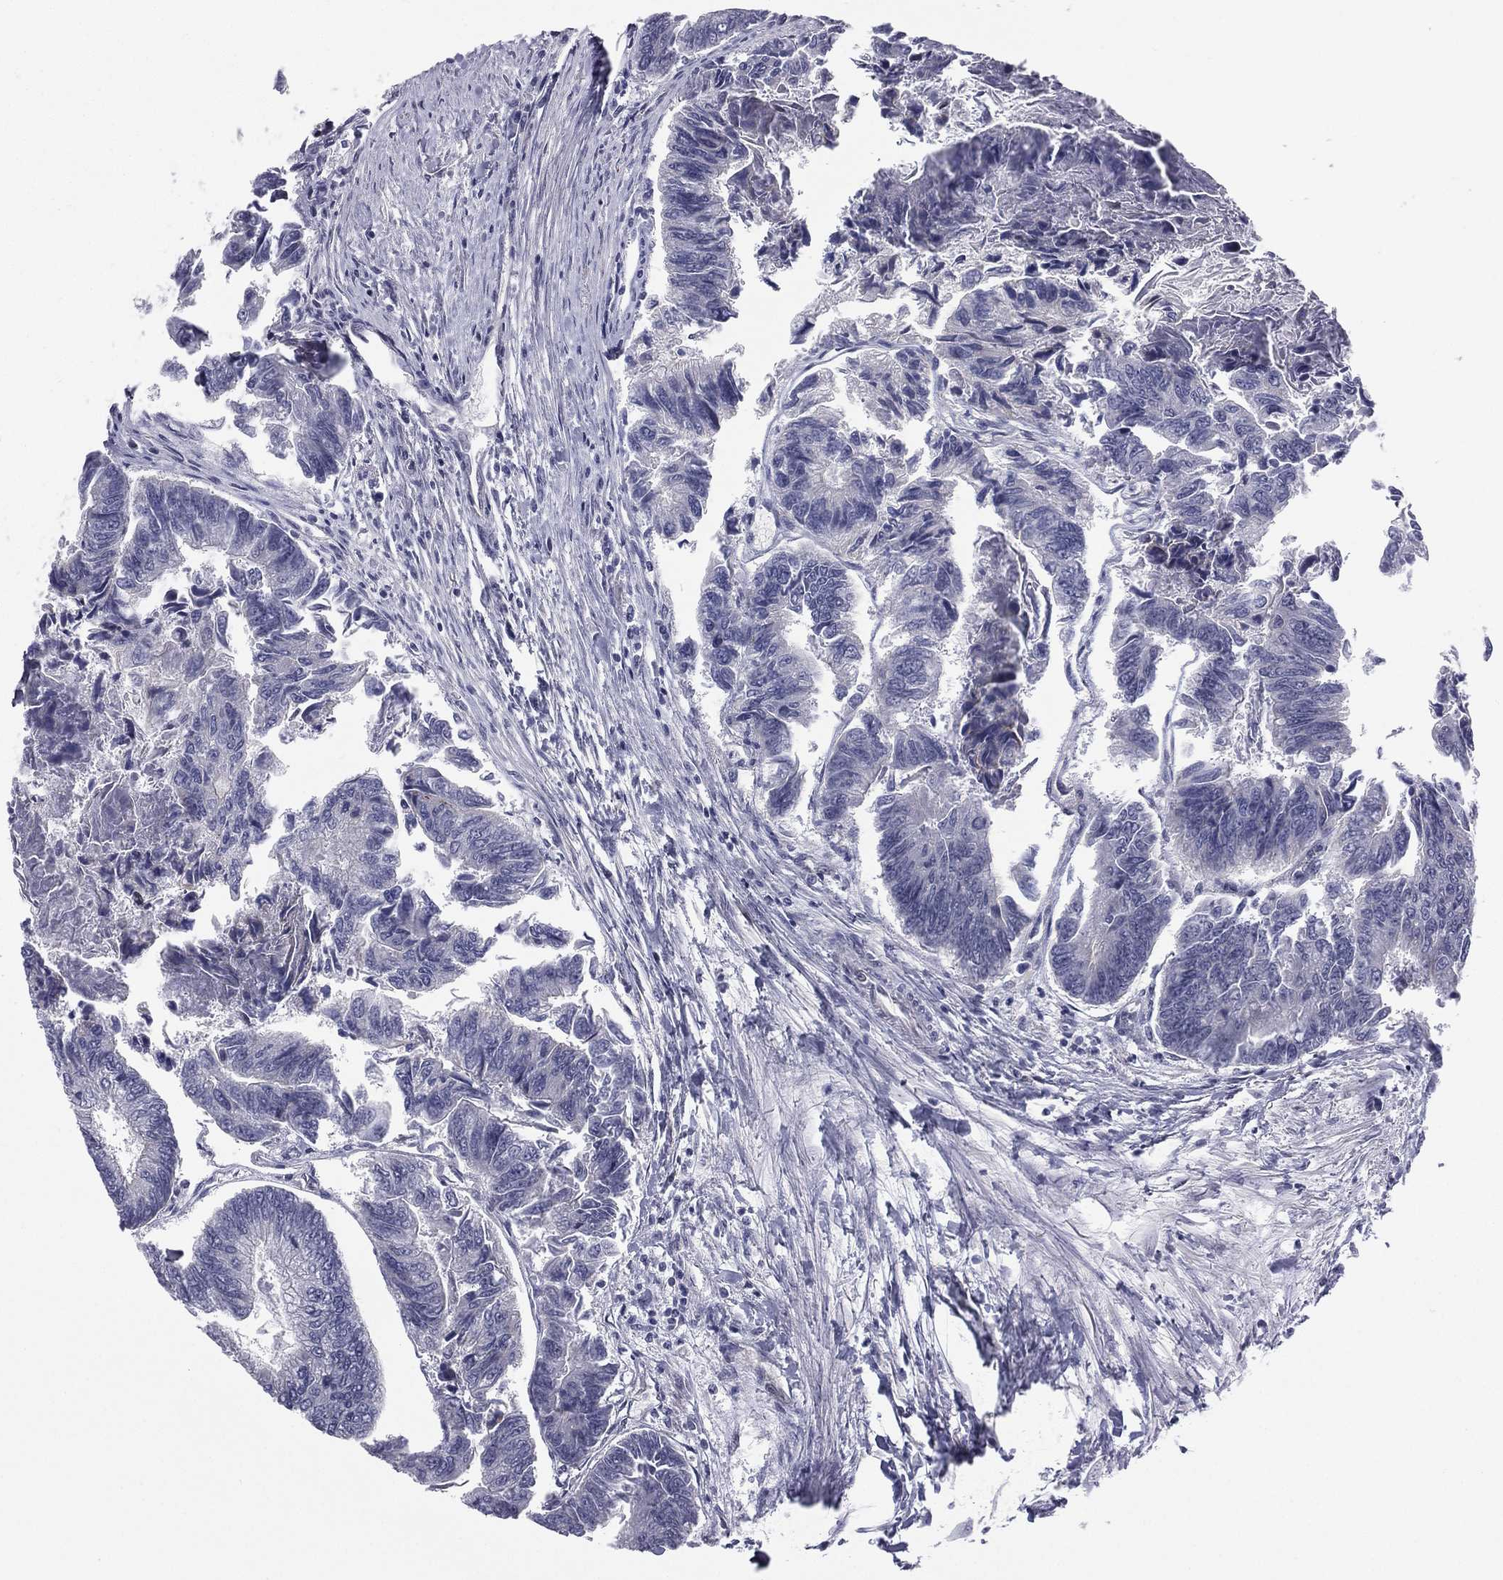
{"staining": {"intensity": "negative", "quantity": "none", "location": "none"}, "tissue": "colorectal cancer", "cell_type": "Tumor cells", "image_type": "cancer", "snomed": [{"axis": "morphology", "description": "Adenocarcinoma, NOS"}, {"axis": "topography", "description": "Colon"}], "caption": "Histopathology image shows no significant protein expression in tumor cells of colorectal adenocarcinoma.", "gene": "ACTRT2", "patient": {"sex": "female", "age": 65}}